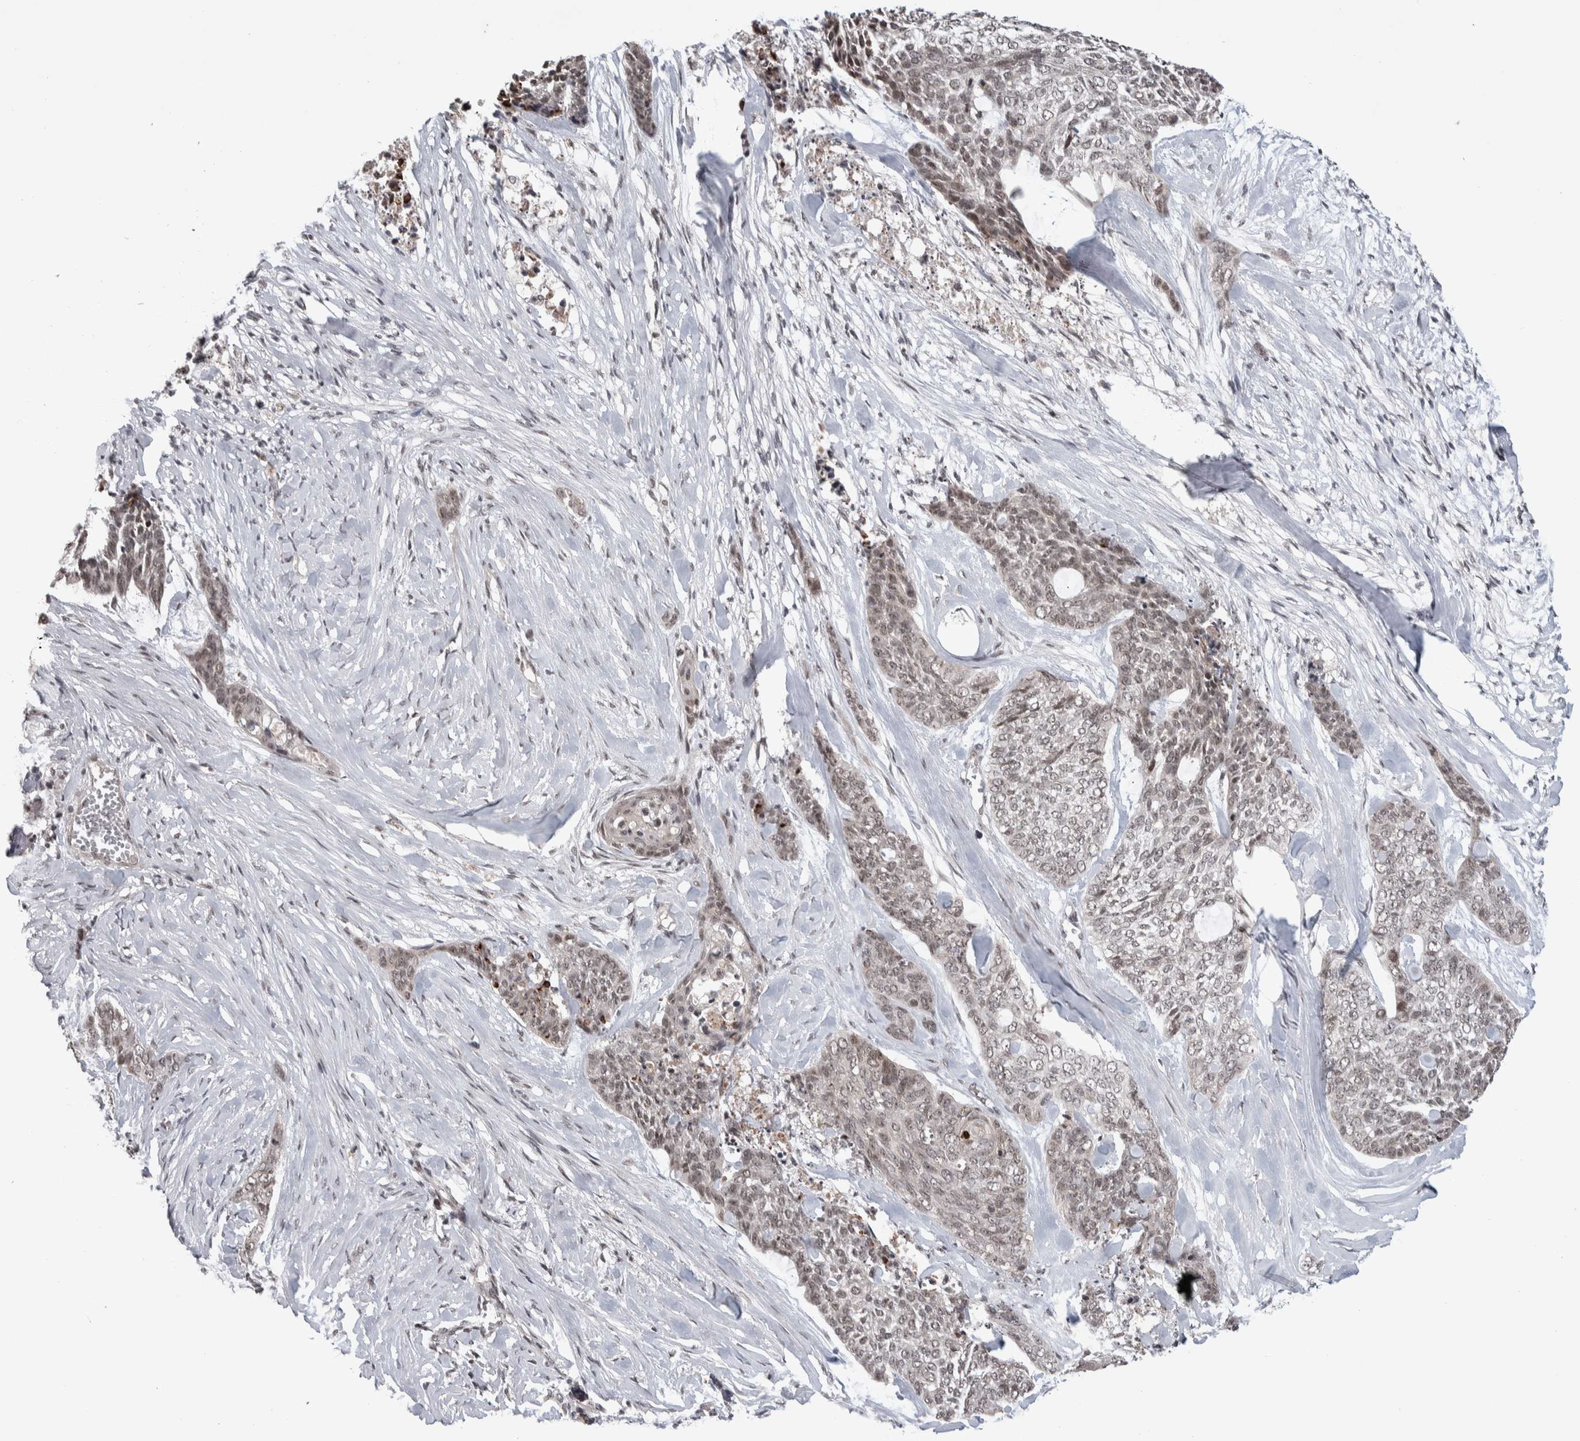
{"staining": {"intensity": "weak", "quantity": ">75%", "location": "nuclear"}, "tissue": "skin cancer", "cell_type": "Tumor cells", "image_type": "cancer", "snomed": [{"axis": "morphology", "description": "Basal cell carcinoma"}, {"axis": "topography", "description": "Skin"}], "caption": "Tumor cells display low levels of weak nuclear expression in approximately >75% of cells in basal cell carcinoma (skin).", "gene": "ZSCAN21", "patient": {"sex": "female", "age": 64}}